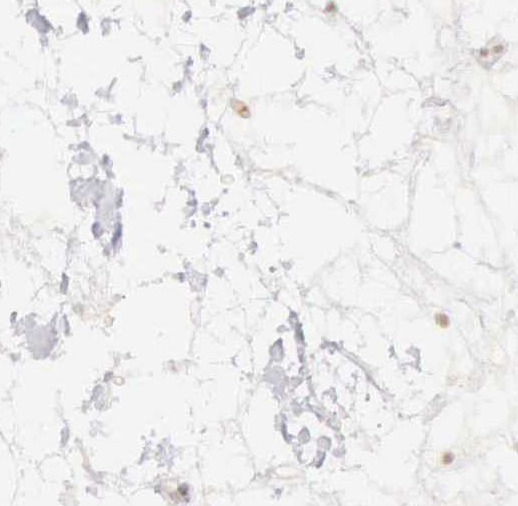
{"staining": {"intensity": "negative", "quantity": "none", "location": "none"}, "tissue": "renal cancer", "cell_type": "Tumor cells", "image_type": "cancer", "snomed": [{"axis": "morphology", "description": "Adenocarcinoma, NOS"}, {"axis": "topography", "description": "Kidney"}], "caption": "Tumor cells are negative for brown protein staining in renal adenocarcinoma.", "gene": "UBA1", "patient": {"sex": "female", "age": 60}}